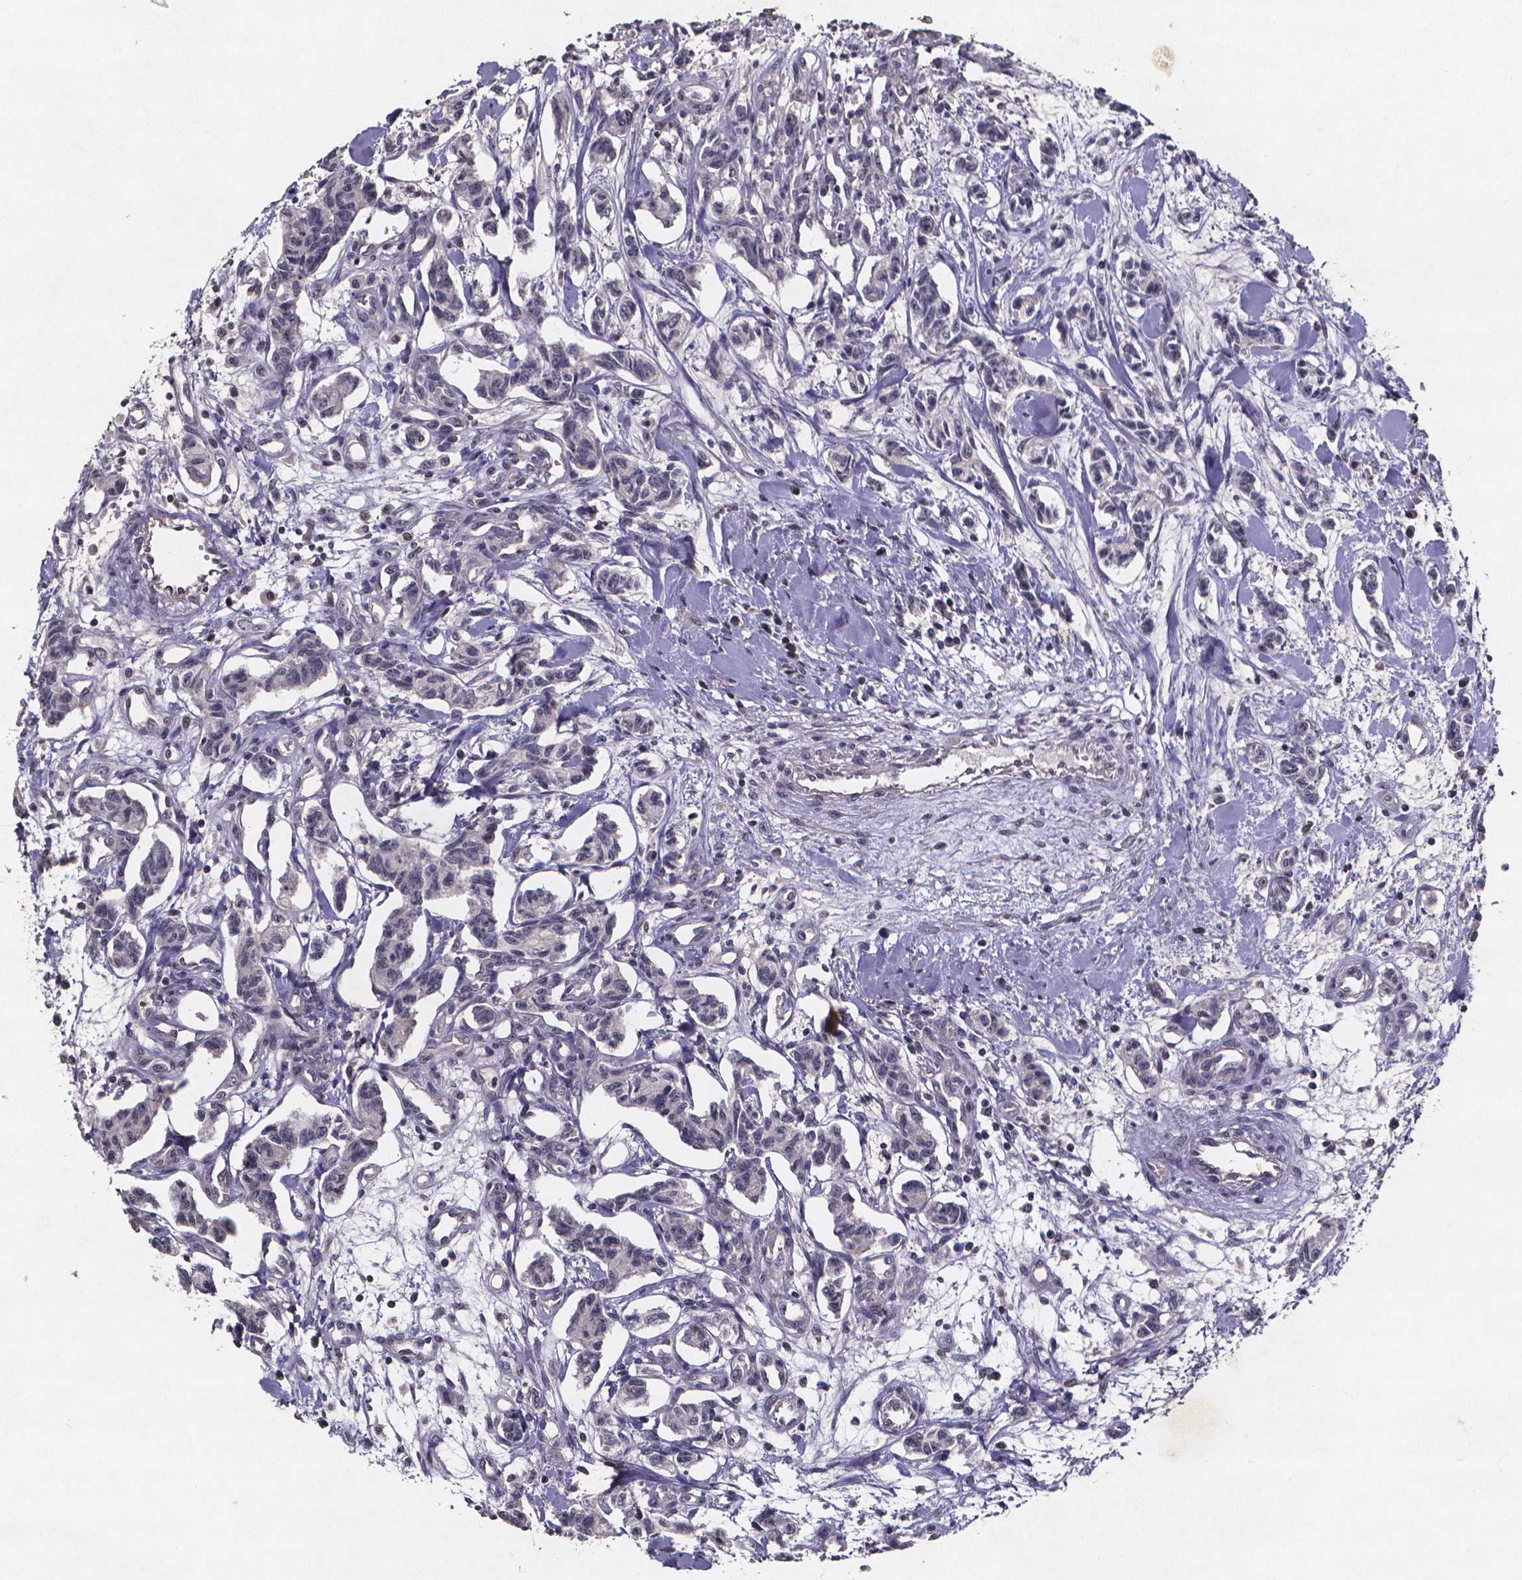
{"staining": {"intensity": "weak", "quantity": "<25%", "location": "nuclear"}, "tissue": "carcinoid", "cell_type": "Tumor cells", "image_type": "cancer", "snomed": [{"axis": "morphology", "description": "Carcinoid, malignant, NOS"}, {"axis": "topography", "description": "Kidney"}], "caption": "Immunohistochemistry micrograph of neoplastic tissue: carcinoid (malignant) stained with DAB reveals no significant protein staining in tumor cells.", "gene": "TP73", "patient": {"sex": "female", "age": 41}}